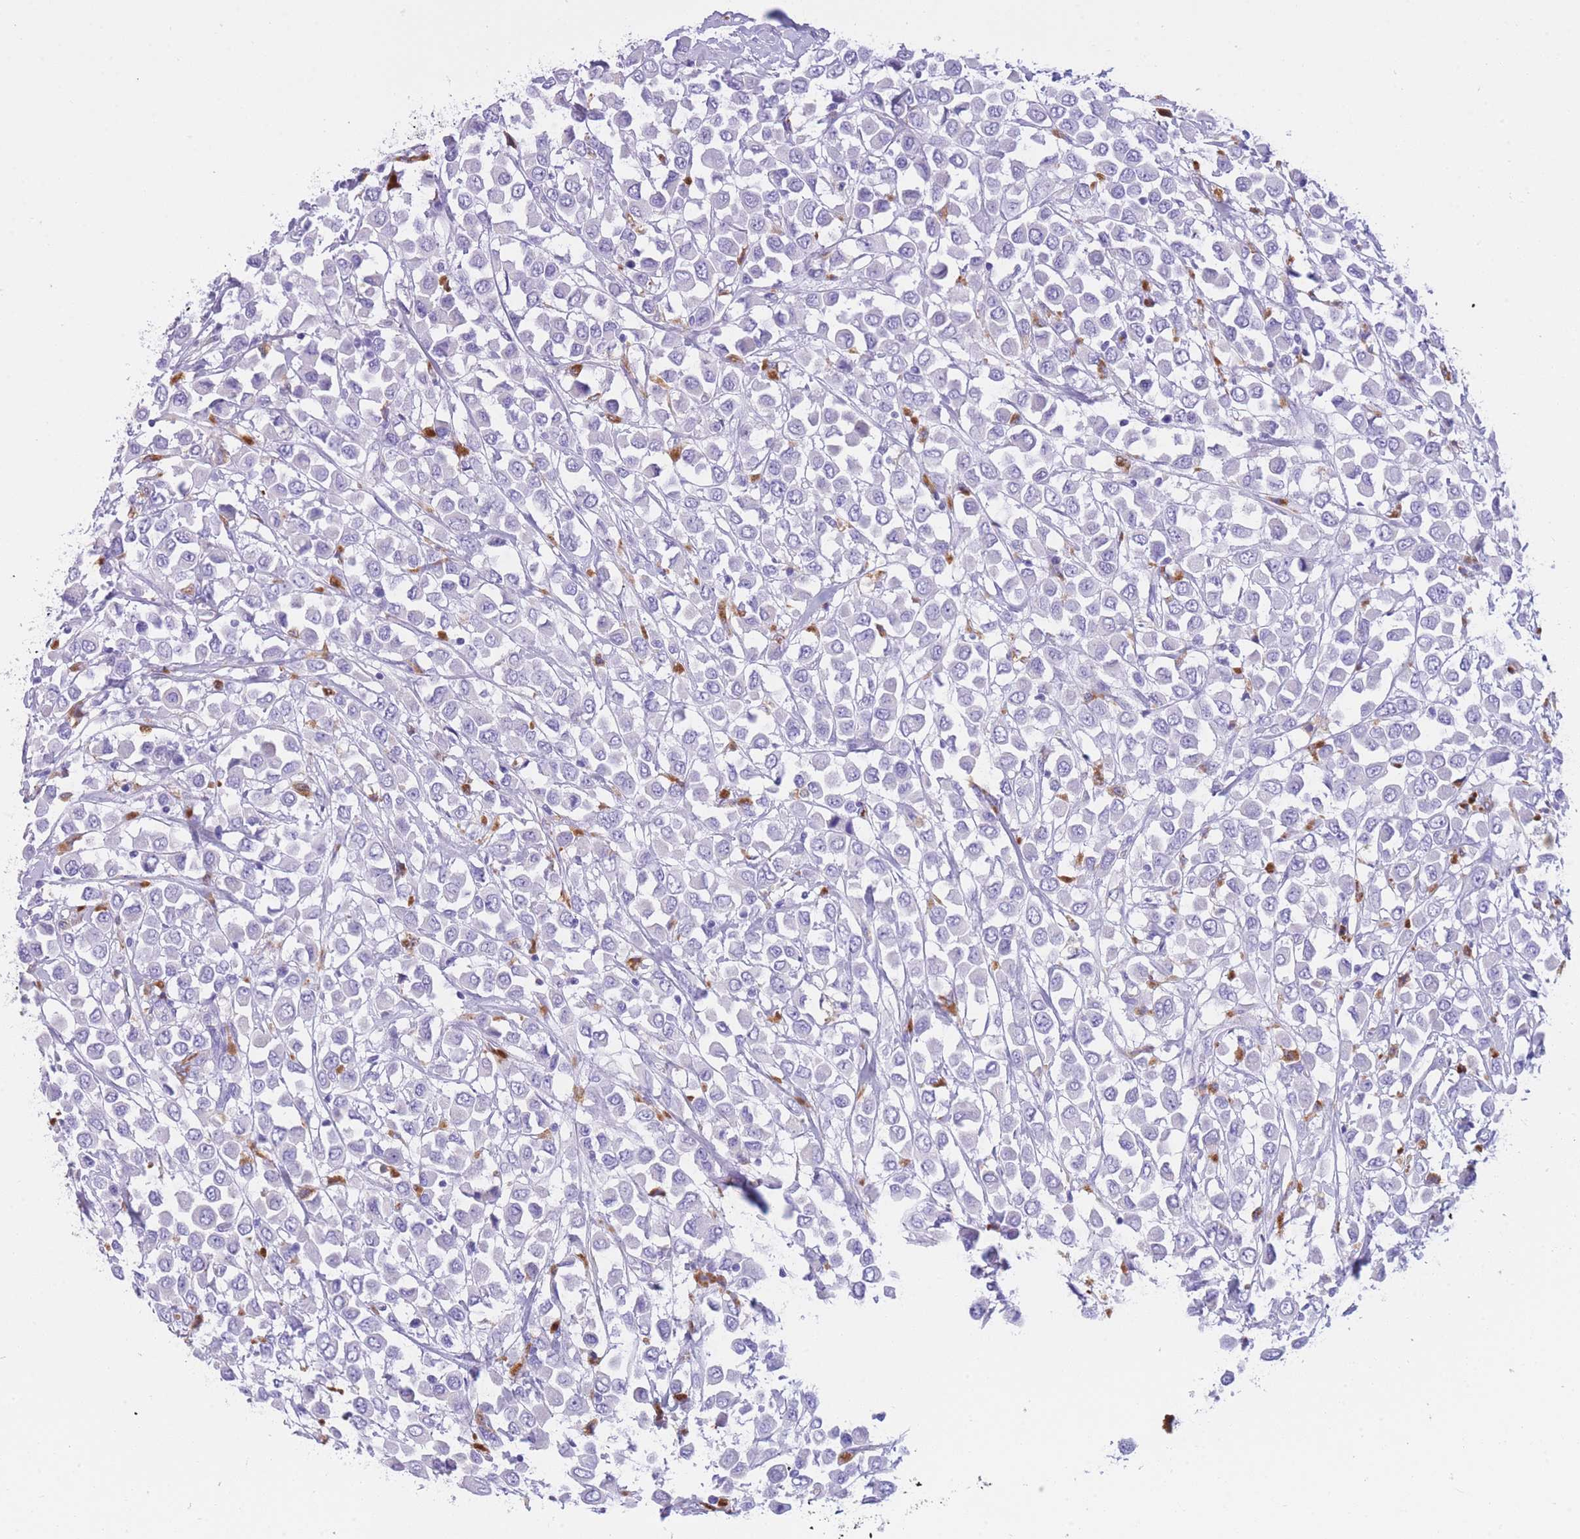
{"staining": {"intensity": "negative", "quantity": "none", "location": "none"}, "tissue": "breast cancer", "cell_type": "Tumor cells", "image_type": "cancer", "snomed": [{"axis": "morphology", "description": "Duct carcinoma"}, {"axis": "topography", "description": "Breast"}], "caption": "Image shows no protein expression in tumor cells of invasive ductal carcinoma (breast) tissue. (Immunohistochemistry (ihc), brightfield microscopy, high magnification).", "gene": "PLBD1", "patient": {"sex": "female", "age": 61}}